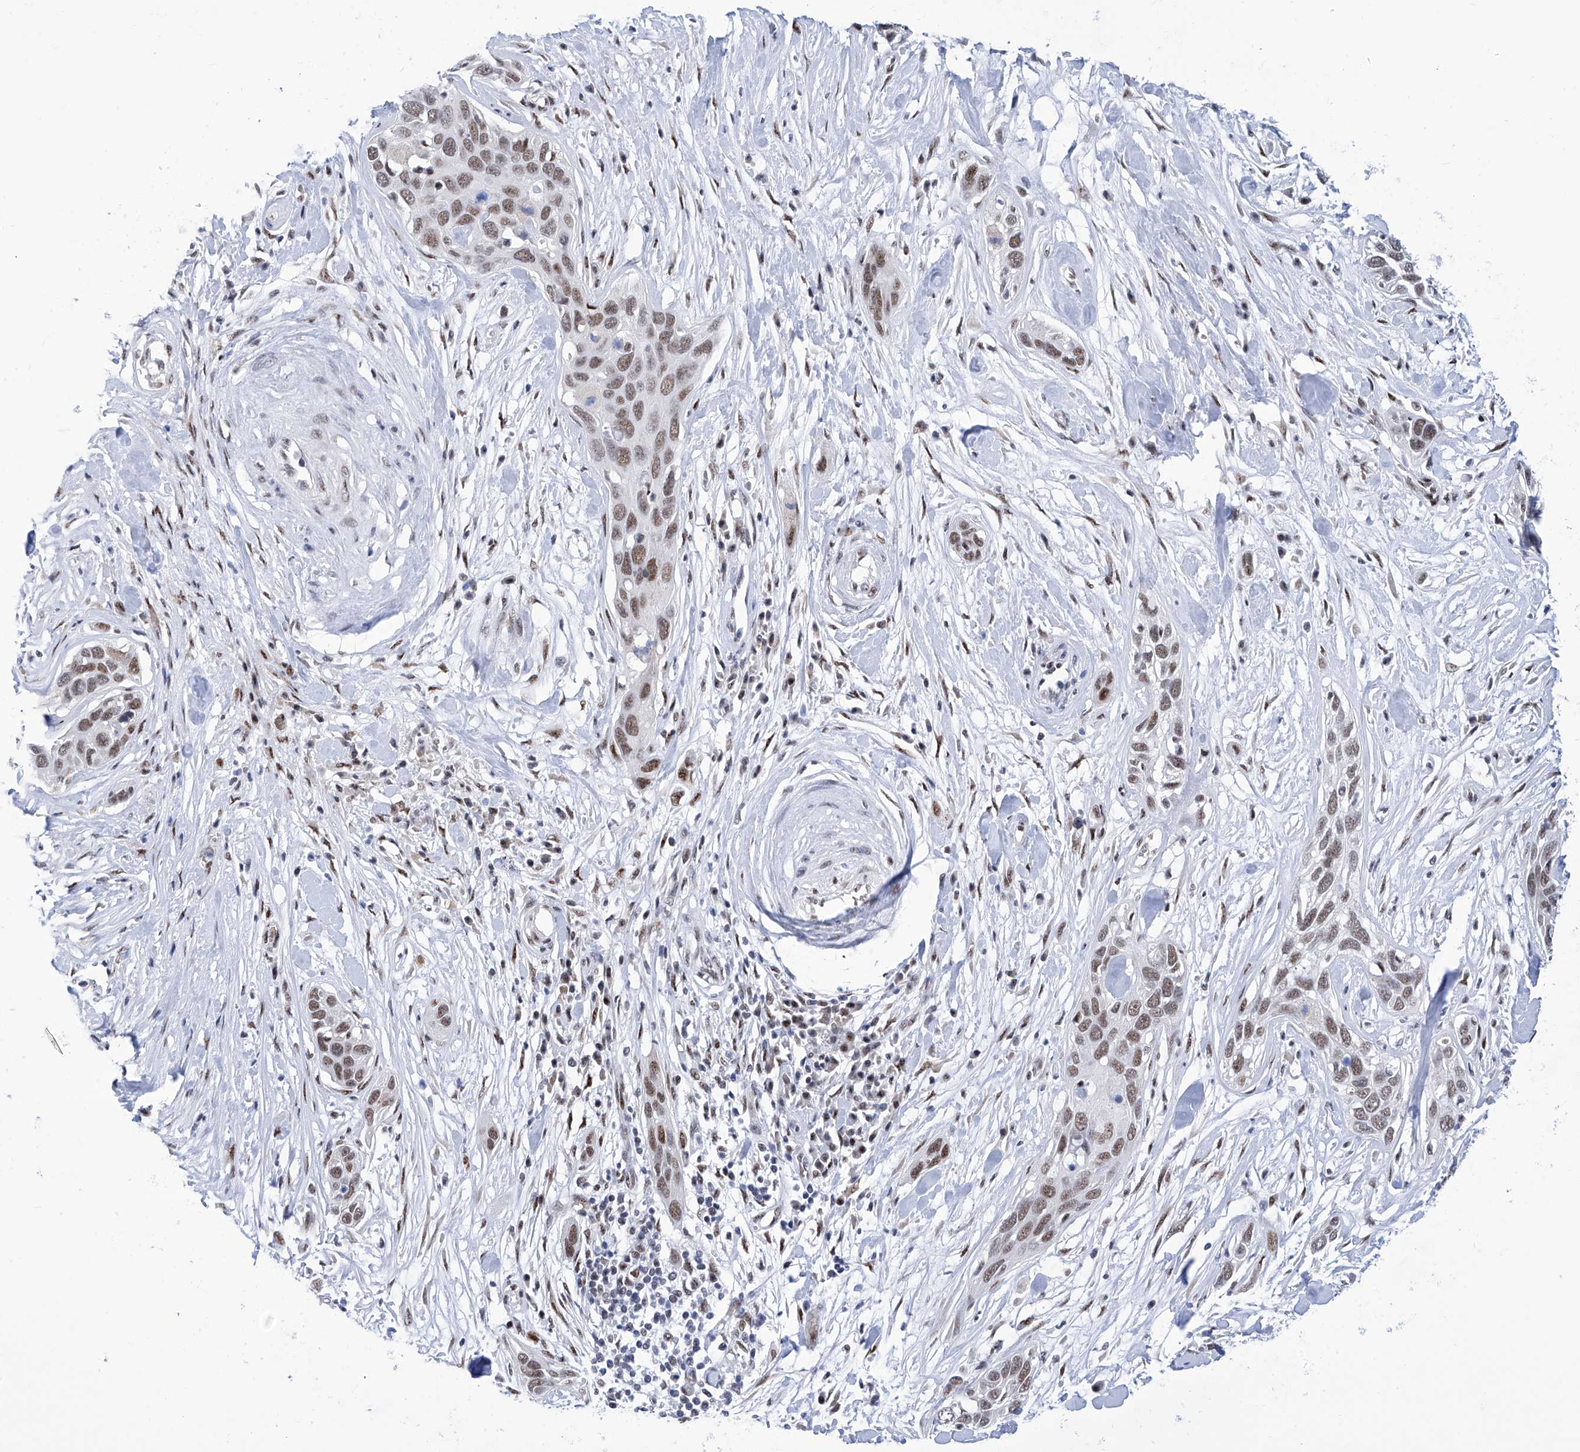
{"staining": {"intensity": "moderate", "quantity": ">75%", "location": "nuclear"}, "tissue": "pancreatic cancer", "cell_type": "Tumor cells", "image_type": "cancer", "snomed": [{"axis": "morphology", "description": "Adenocarcinoma, NOS"}, {"axis": "topography", "description": "Pancreas"}], "caption": "An immunohistochemistry (IHC) photomicrograph of neoplastic tissue is shown. Protein staining in brown shows moderate nuclear positivity in pancreatic cancer (adenocarcinoma) within tumor cells.", "gene": "SART1", "patient": {"sex": "female", "age": 60}}